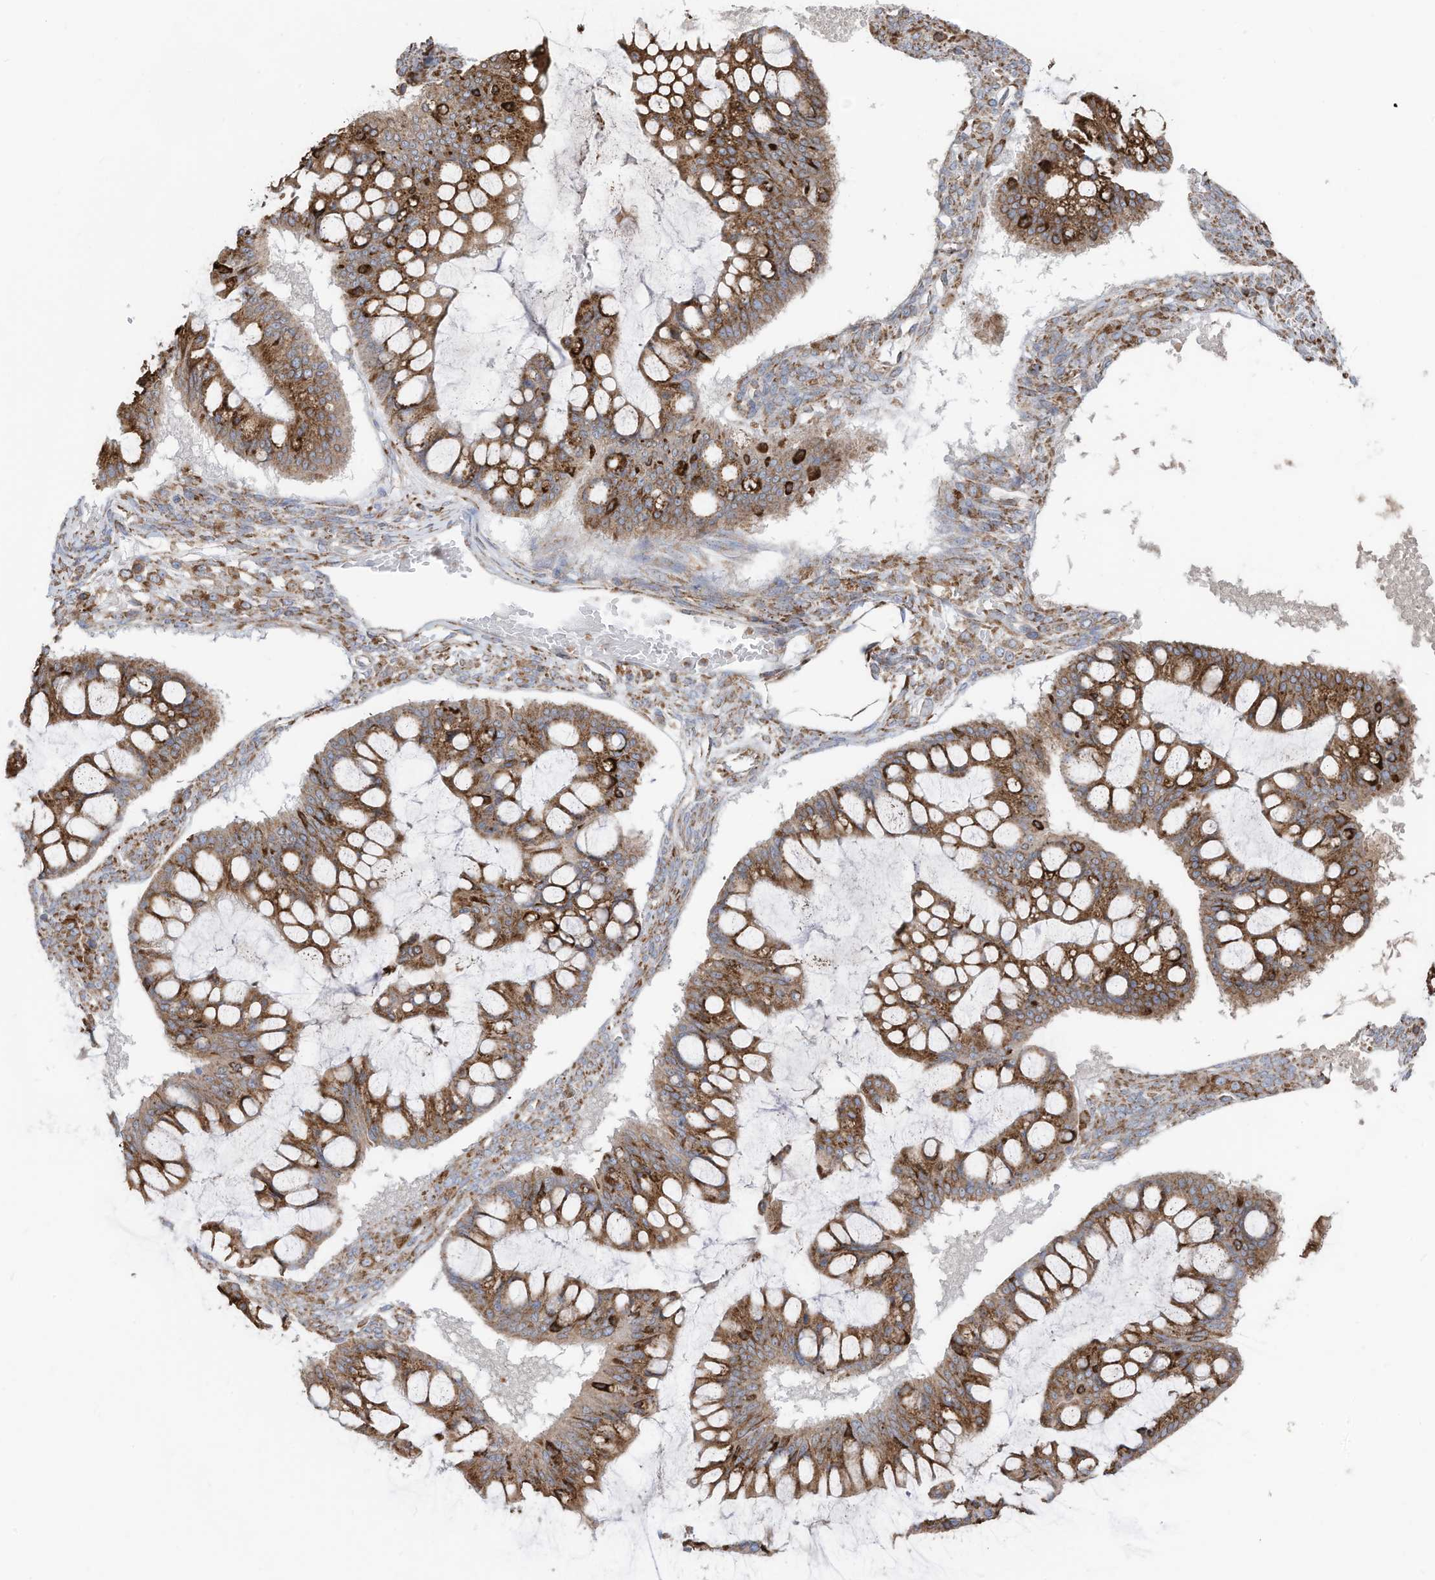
{"staining": {"intensity": "strong", "quantity": "25%-75%", "location": "cytoplasmic/membranous"}, "tissue": "ovarian cancer", "cell_type": "Tumor cells", "image_type": "cancer", "snomed": [{"axis": "morphology", "description": "Cystadenocarcinoma, mucinous, NOS"}, {"axis": "topography", "description": "Ovary"}], "caption": "A histopathology image showing strong cytoplasmic/membranous staining in approximately 25%-75% of tumor cells in ovarian mucinous cystadenocarcinoma, as visualized by brown immunohistochemical staining.", "gene": "ZNF354C", "patient": {"sex": "female", "age": 73}}